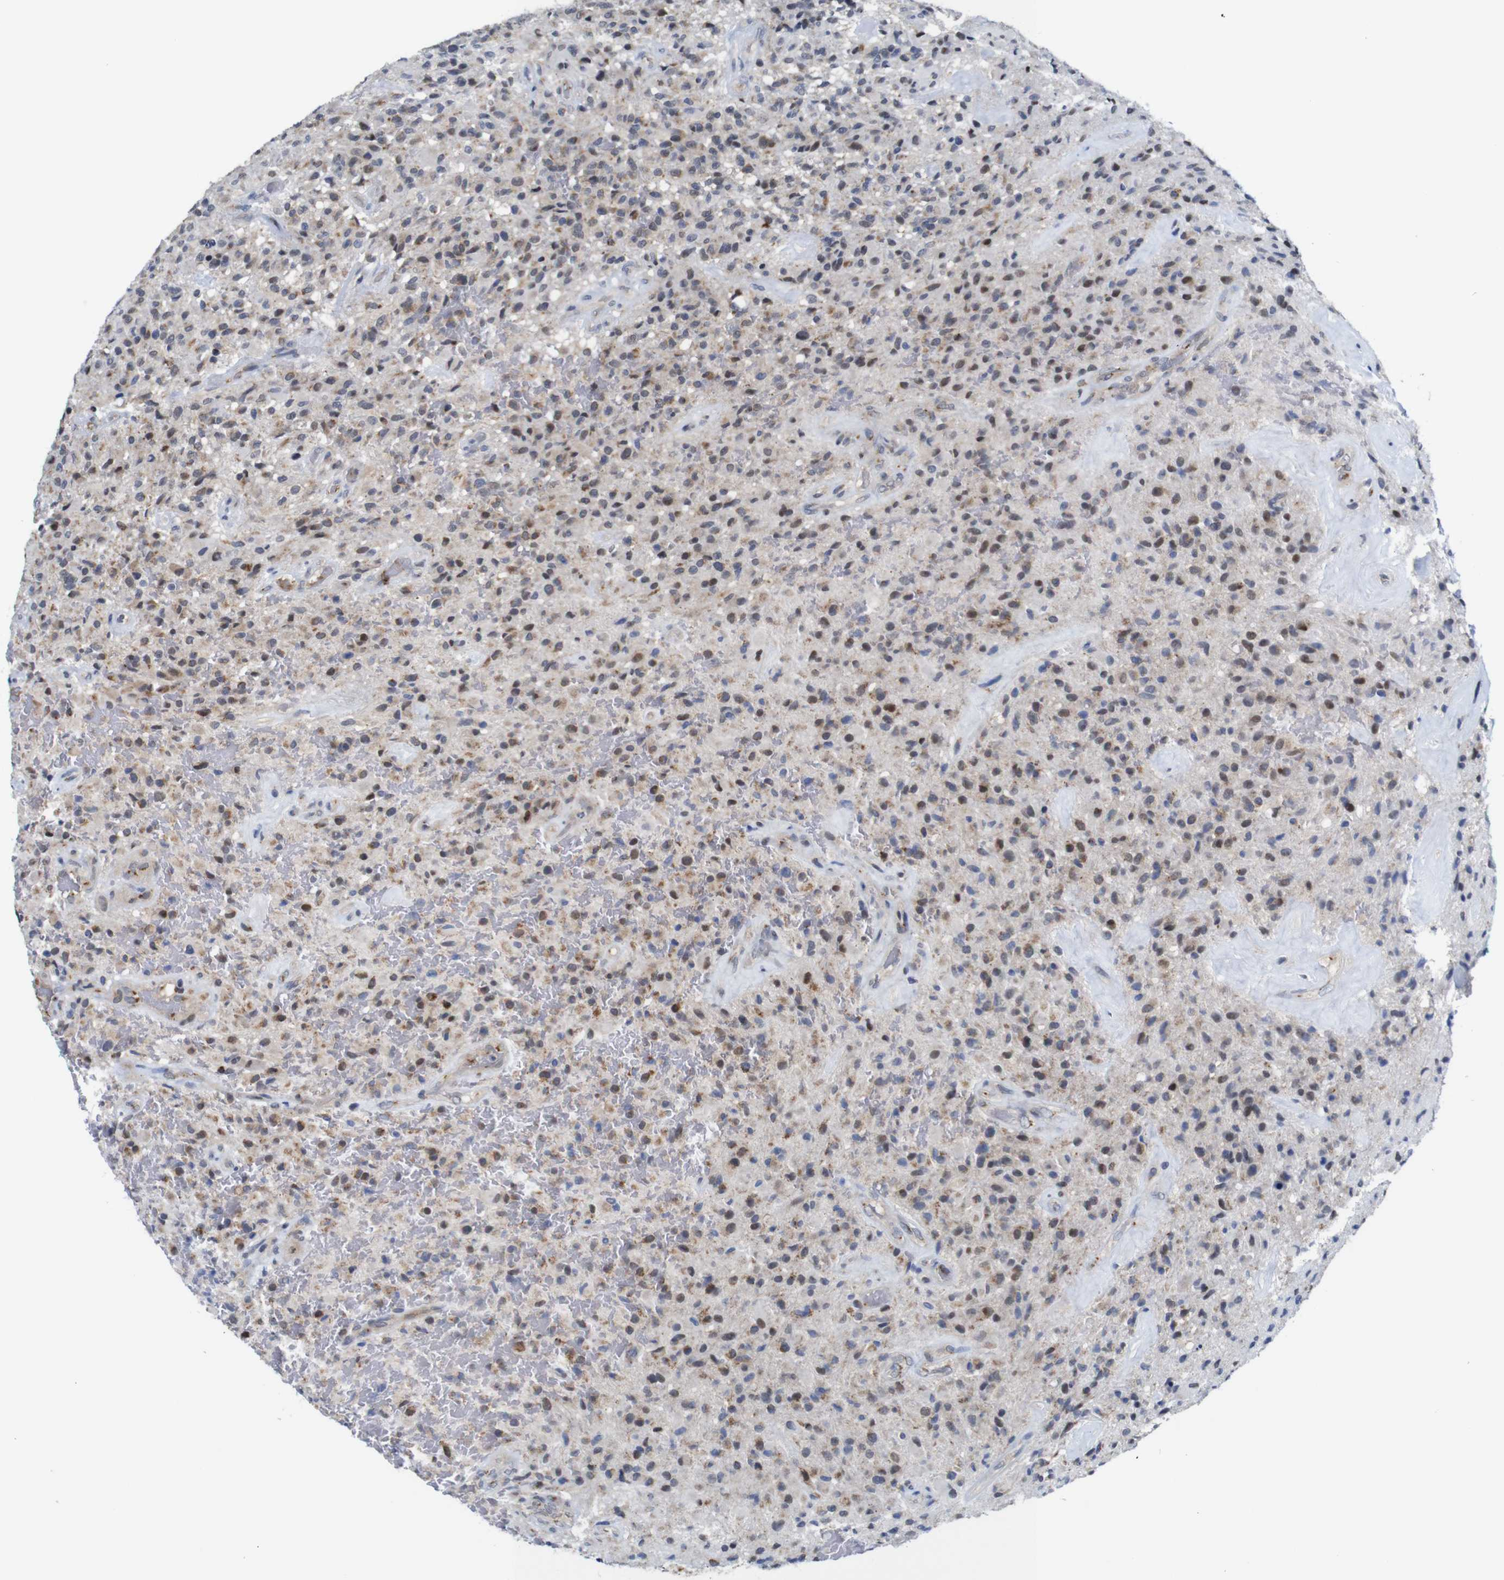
{"staining": {"intensity": "moderate", "quantity": "25%-75%", "location": "cytoplasmic/membranous"}, "tissue": "glioma", "cell_type": "Tumor cells", "image_type": "cancer", "snomed": [{"axis": "morphology", "description": "Glioma, malignant, High grade"}, {"axis": "topography", "description": "Brain"}], "caption": "Approximately 25%-75% of tumor cells in human glioma exhibit moderate cytoplasmic/membranous protein positivity as visualized by brown immunohistochemical staining.", "gene": "FURIN", "patient": {"sex": "male", "age": 71}}